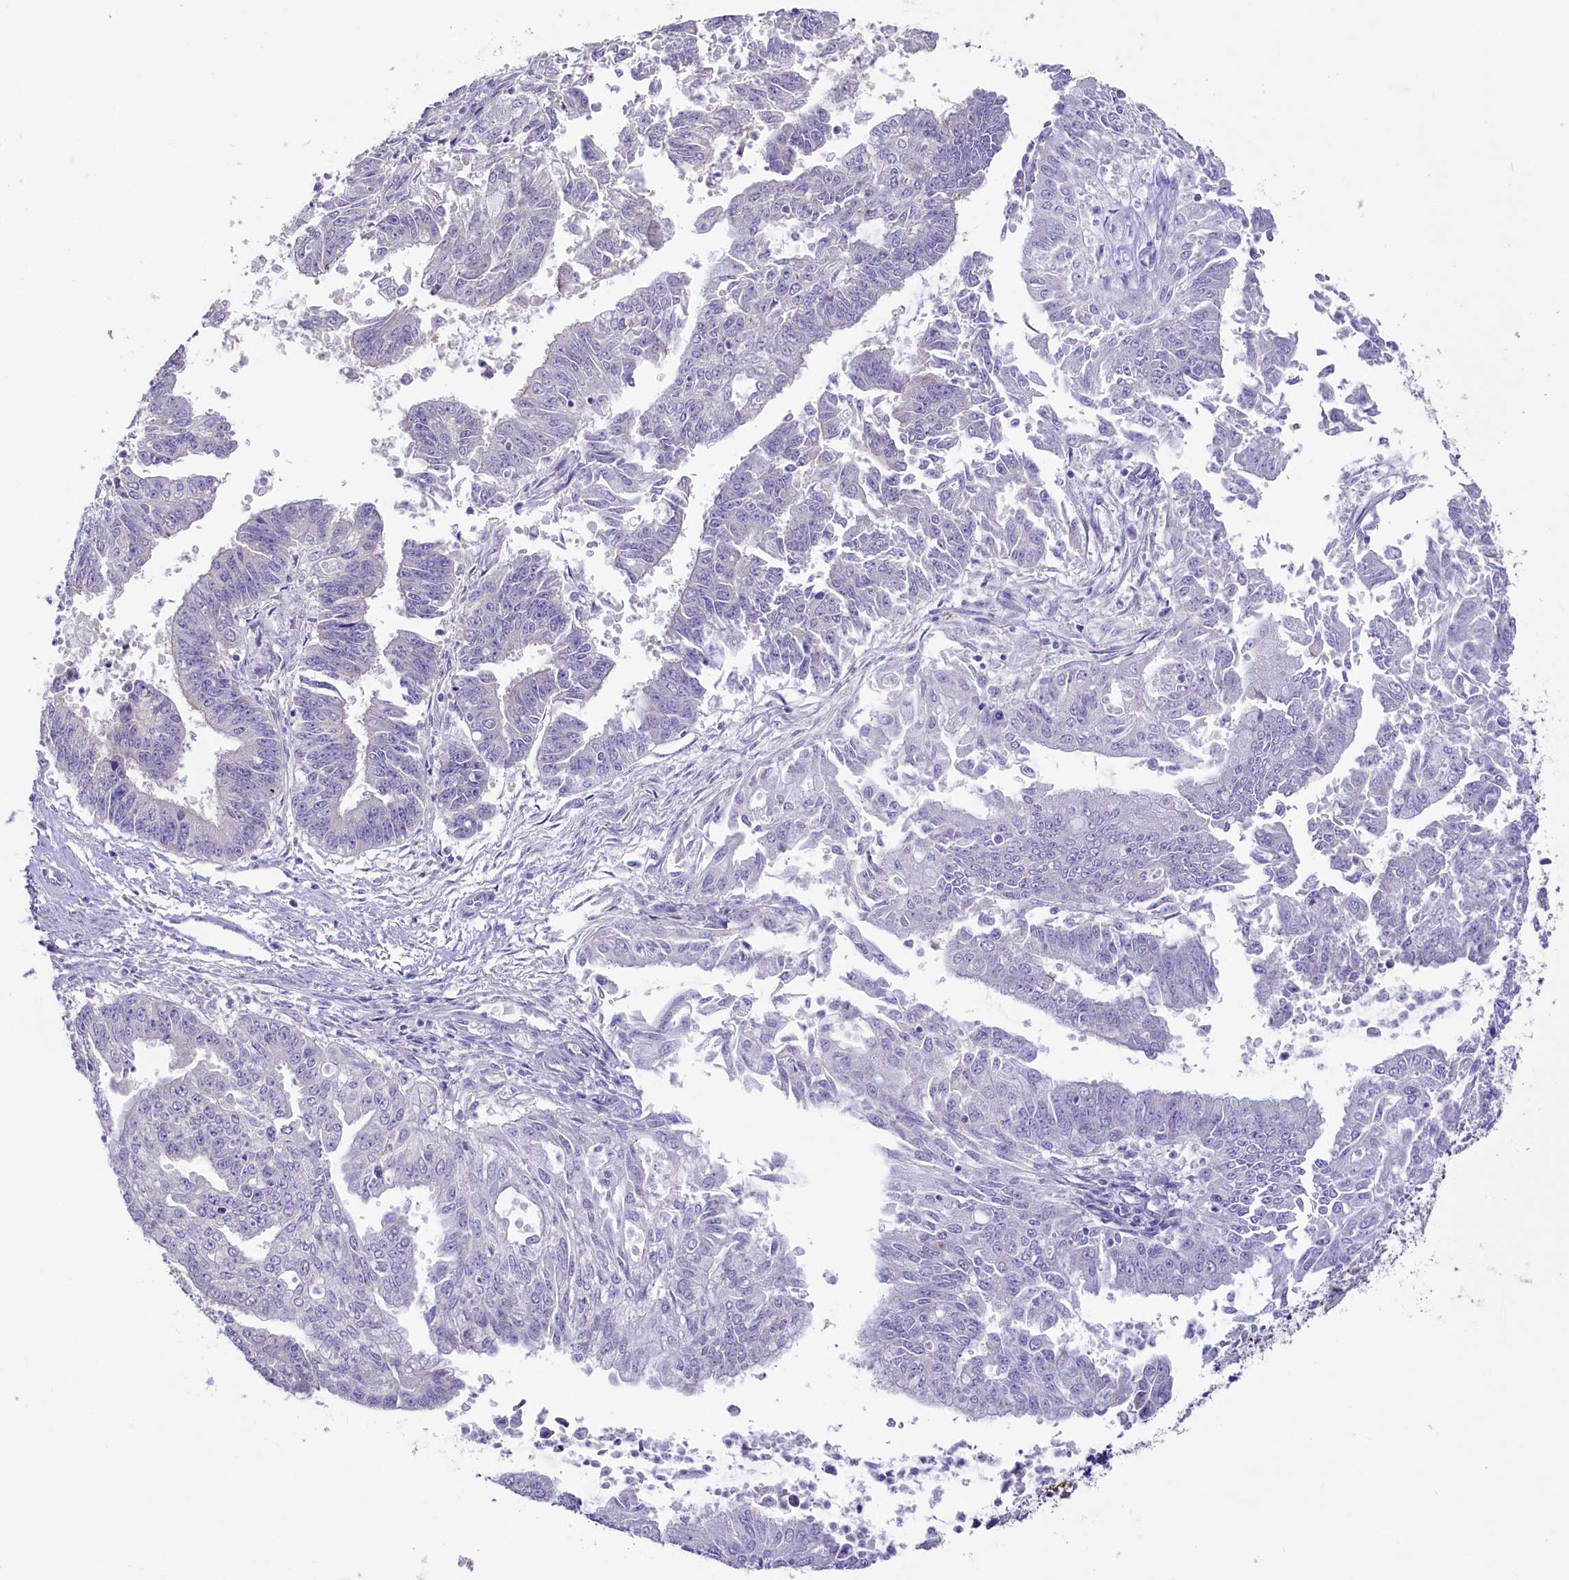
{"staining": {"intensity": "negative", "quantity": "none", "location": "none"}, "tissue": "endometrial cancer", "cell_type": "Tumor cells", "image_type": "cancer", "snomed": [{"axis": "morphology", "description": "Adenocarcinoma, NOS"}, {"axis": "topography", "description": "Endometrium"}], "caption": "A high-resolution histopathology image shows immunohistochemistry (IHC) staining of endometrial cancer, which reveals no significant expression in tumor cells.", "gene": "CD99L2", "patient": {"sex": "female", "age": 73}}